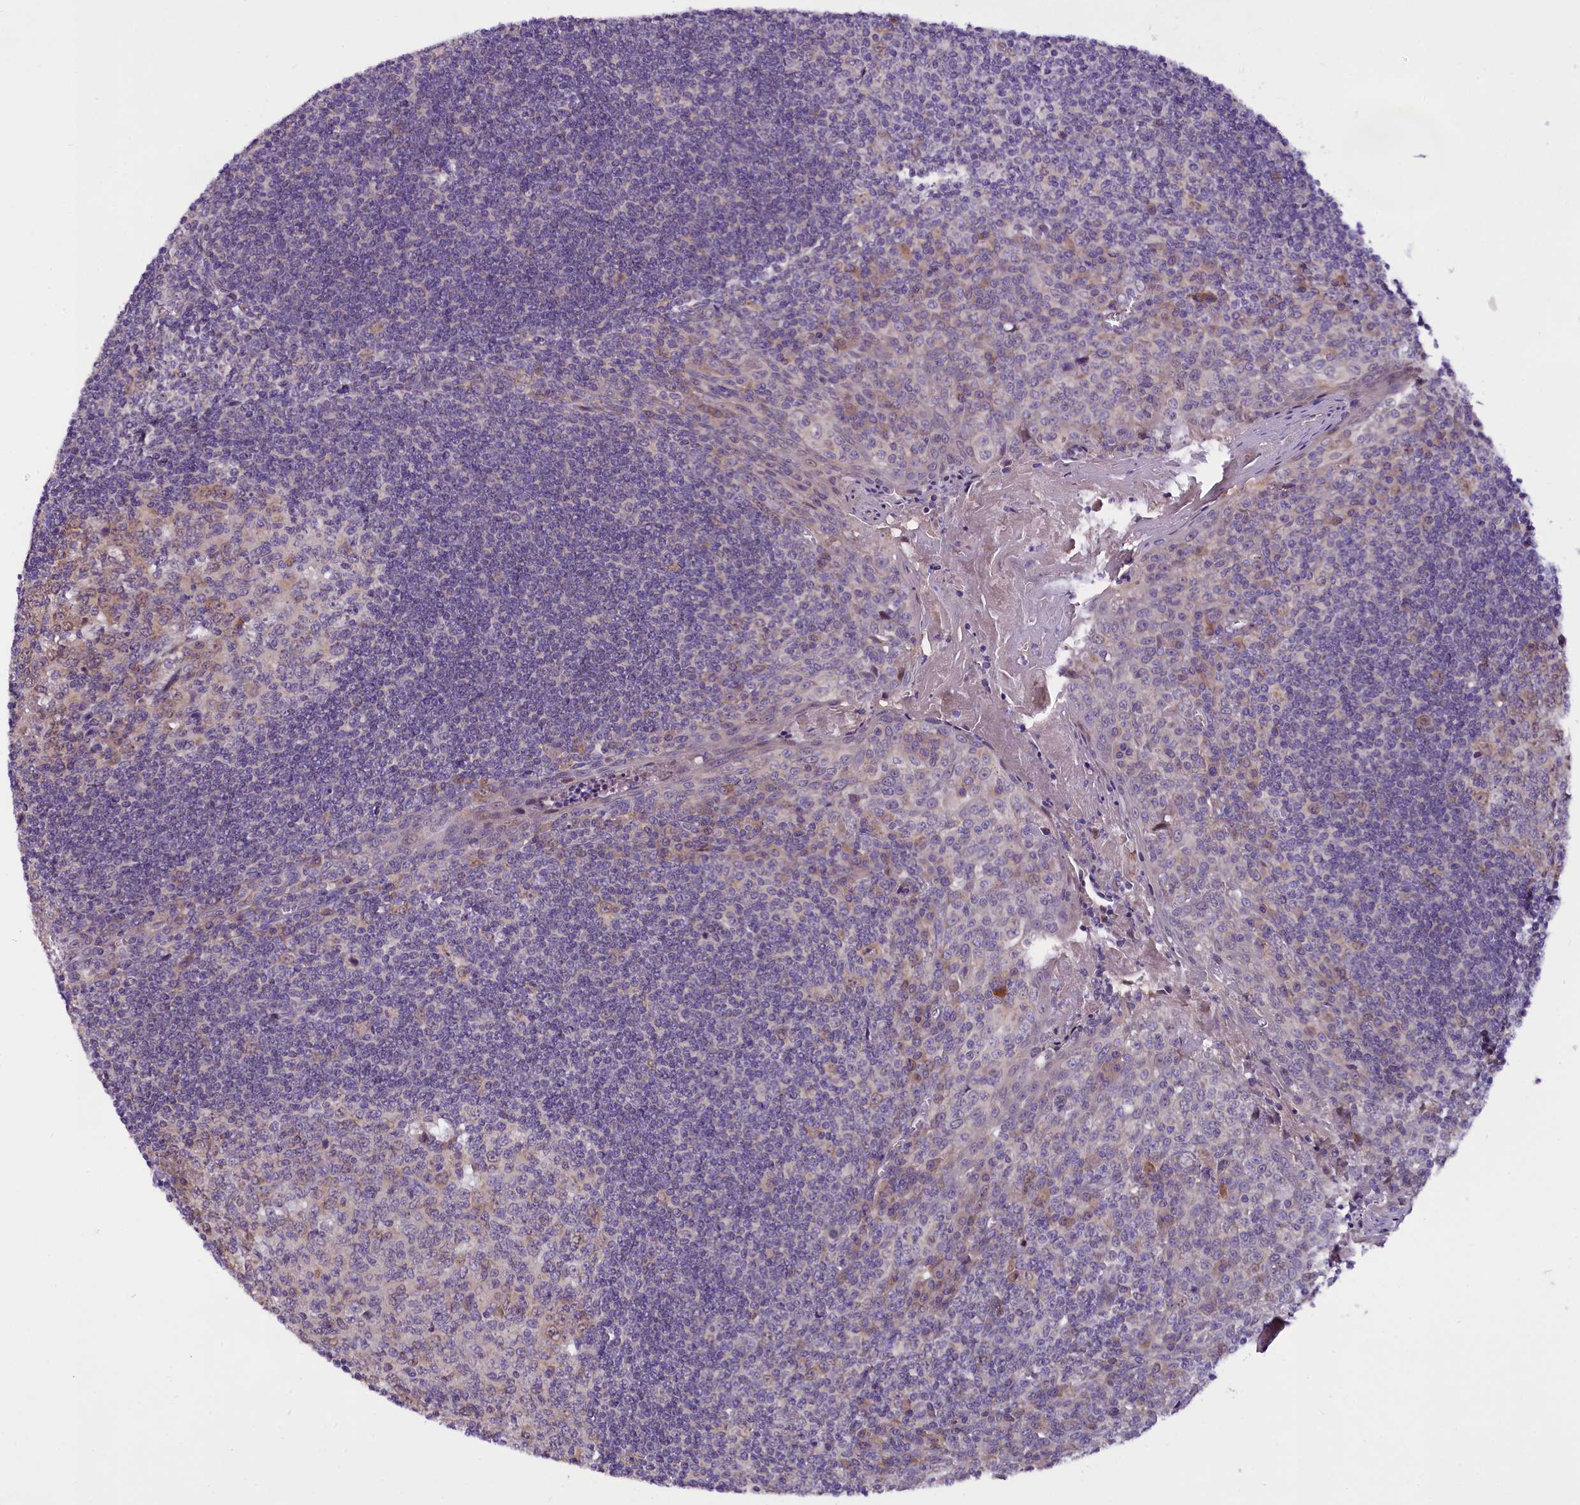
{"staining": {"intensity": "moderate", "quantity": "25%-75%", "location": "cytoplasmic/membranous"}, "tissue": "tonsil", "cell_type": "Germinal center cells", "image_type": "normal", "snomed": [{"axis": "morphology", "description": "Normal tissue, NOS"}, {"axis": "topography", "description": "Tonsil"}], "caption": "Tonsil stained with immunohistochemistry (IHC) displays moderate cytoplasmic/membranous positivity in about 25%-75% of germinal center cells. The protein of interest is stained brown, and the nuclei are stained in blue (DAB (3,3'-diaminobenzidine) IHC with brightfield microscopy, high magnification).", "gene": "C9orf40", "patient": {"sex": "male", "age": 27}}